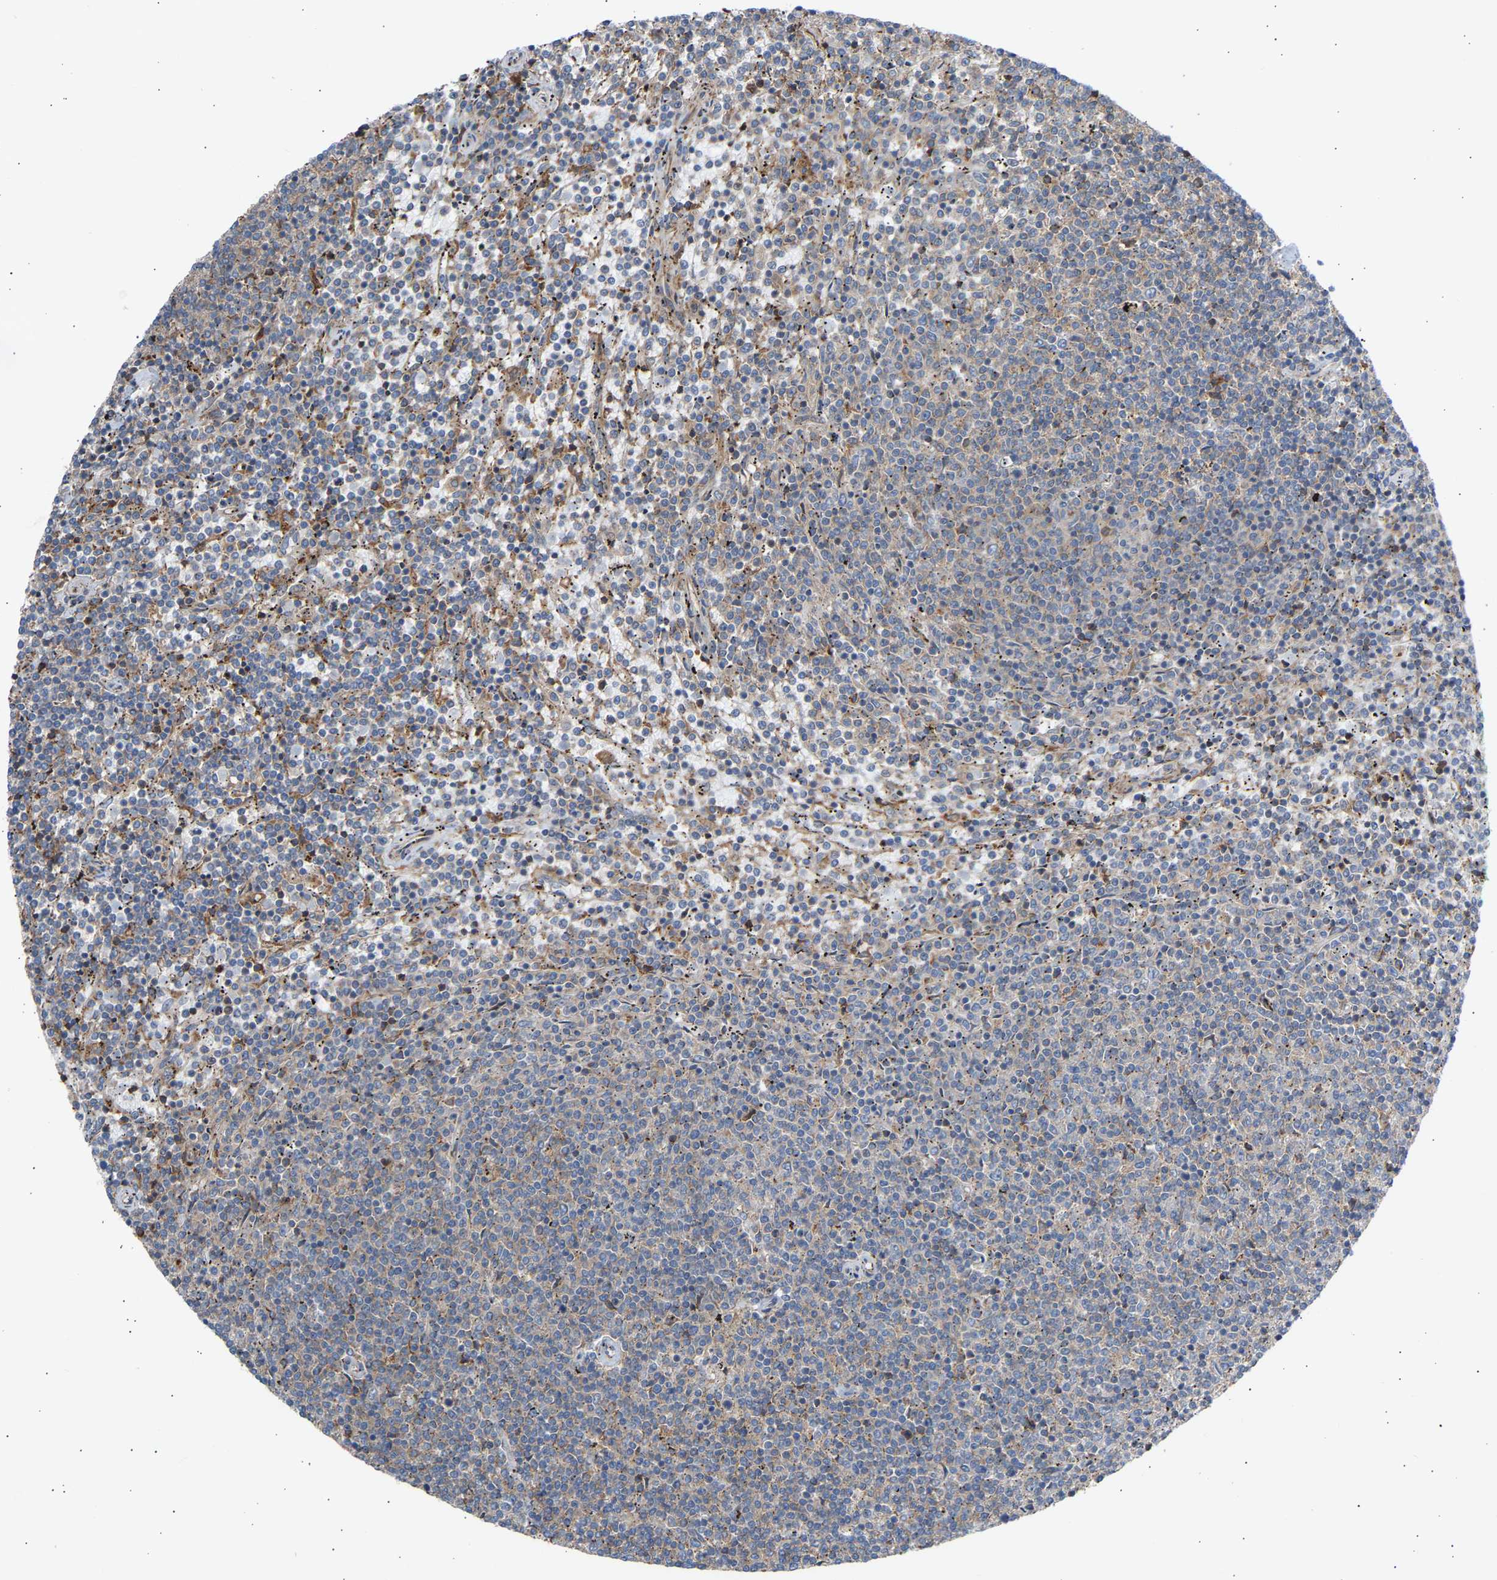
{"staining": {"intensity": "weak", "quantity": "<25%", "location": "cytoplasmic/membranous"}, "tissue": "lymphoma", "cell_type": "Tumor cells", "image_type": "cancer", "snomed": [{"axis": "morphology", "description": "Malignant lymphoma, non-Hodgkin's type, Low grade"}, {"axis": "topography", "description": "Spleen"}], "caption": "The immunohistochemistry (IHC) histopathology image has no significant expression in tumor cells of lymphoma tissue.", "gene": "GCN1", "patient": {"sex": "female", "age": 50}}